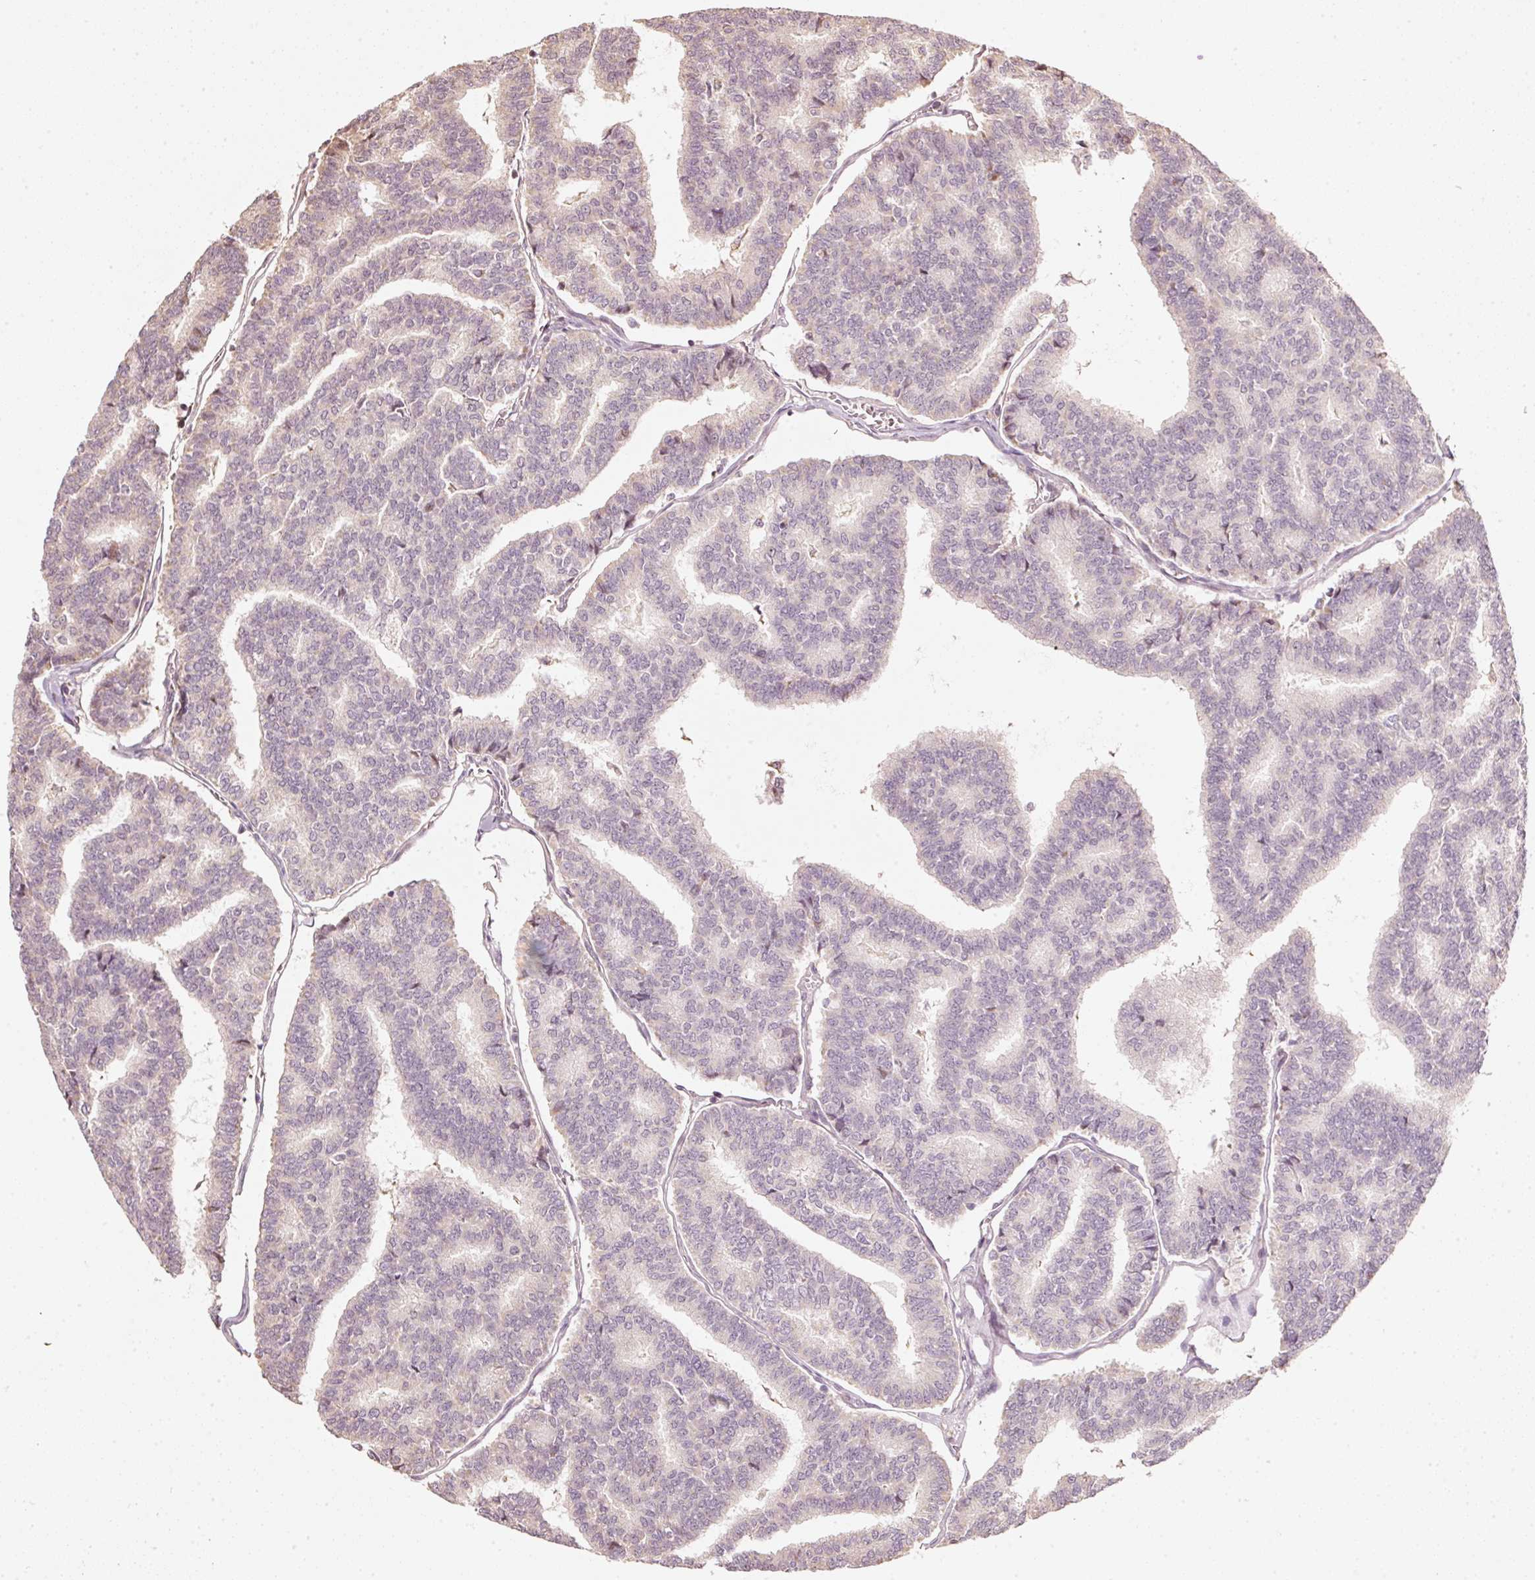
{"staining": {"intensity": "negative", "quantity": "none", "location": "none"}, "tissue": "thyroid cancer", "cell_type": "Tumor cells", "image_type": "cancer", "snomed": [{"axis": "morphology", "description": "Papillary adenocarcinoma, NOS"}, {"axis": "topography", "description": "Thyroid gland"}], "caption": "IHC photomicrograph of neoplastic tissue: human papillary adenocarcinoma (thyroid) stained with DAB reveals no significant protein expression in tumor cells.", "gene": "RAB35", "patient": {"sex": "female", "age": 35}}